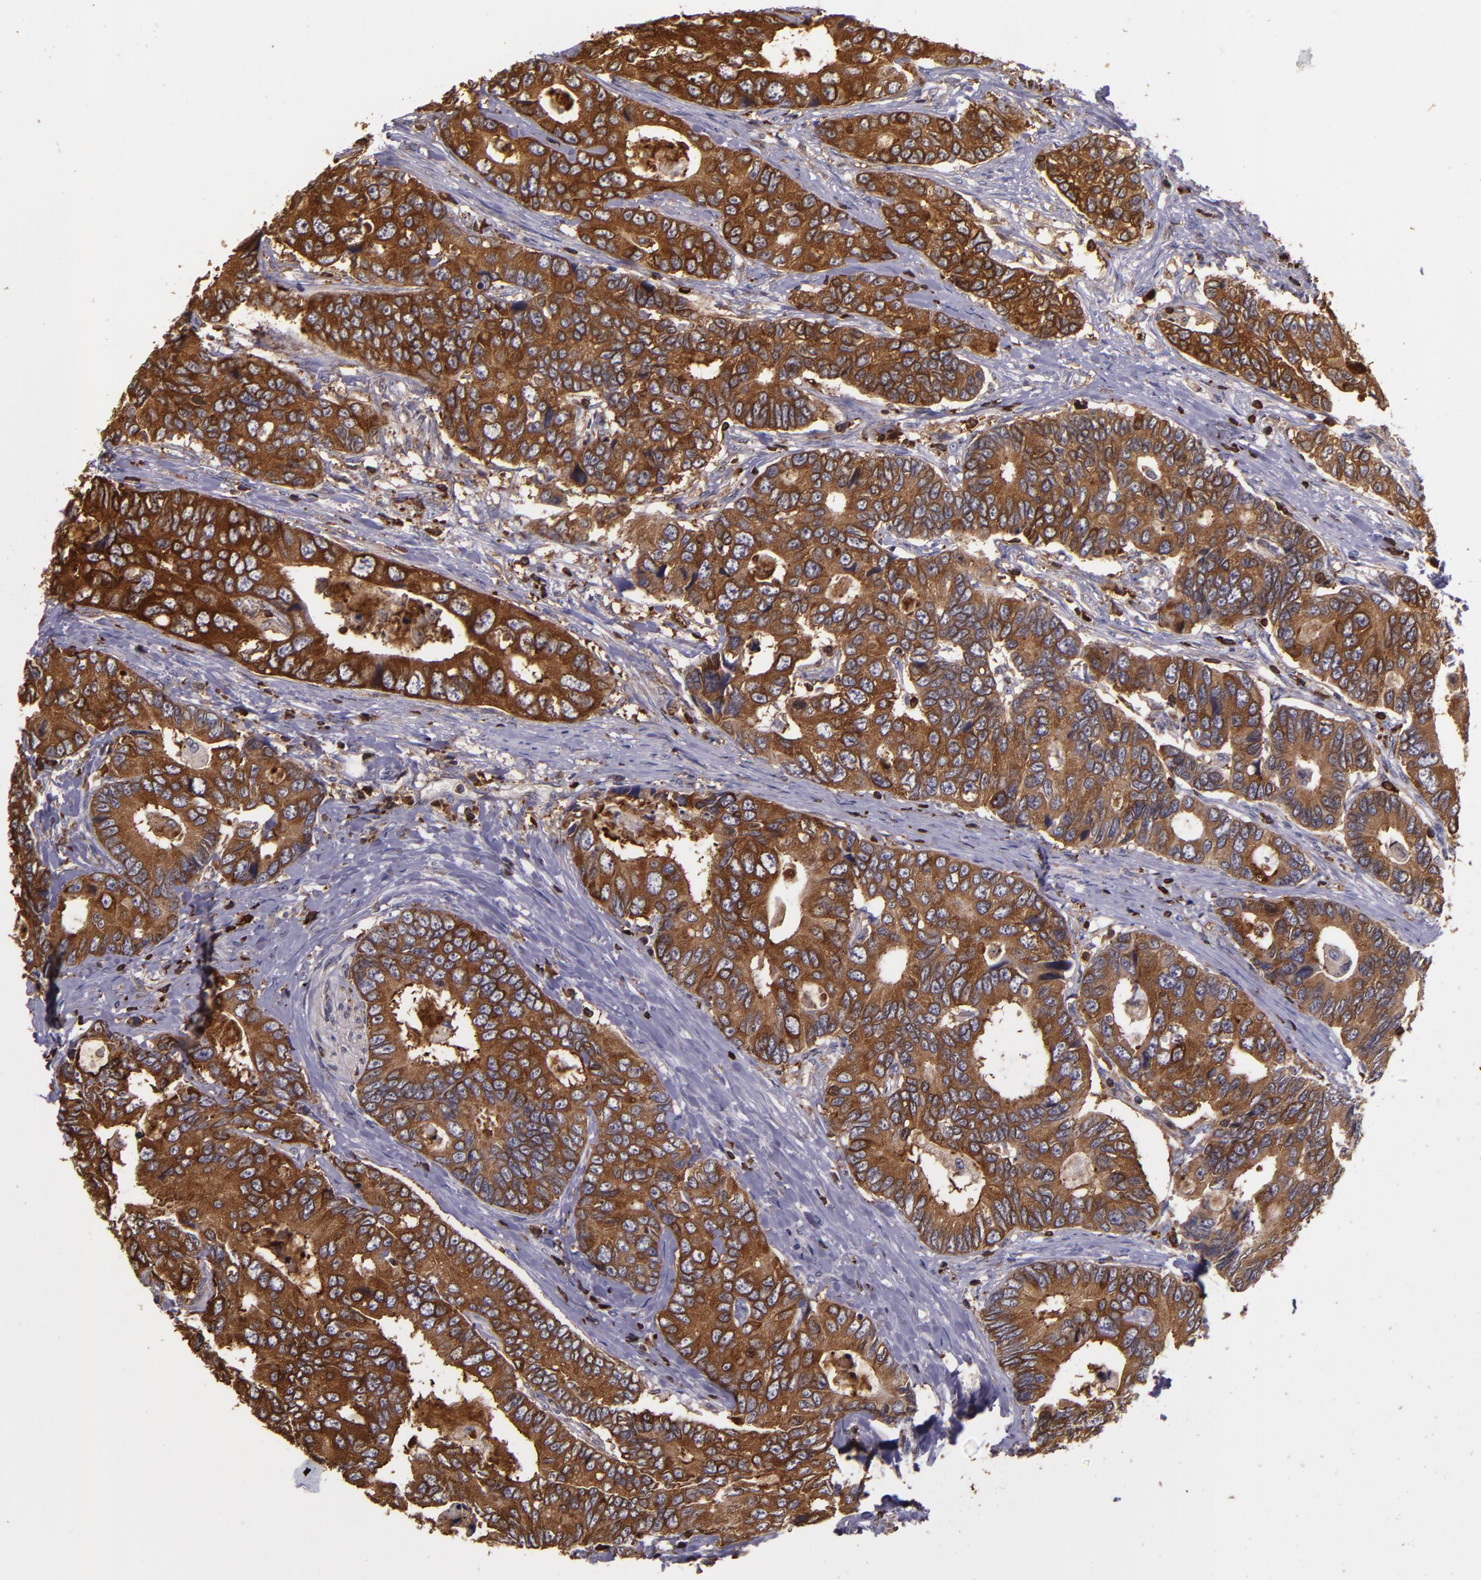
{"staining": {"intensity": "strong", "quantity": ">75%", "location": "cytoplasmic/membranous"}, "tissue": "colorectal cancer", "cell_type": "Tumor cells", "image_type": "cancer", "snomed": [{"axis": "morphology", "description": "Adenocarcinoma, NOS"}, {"axis": "topography", "description": "Rectum"}], "caption": "Immunohistochemistry (IHC) (DAB (3,3'-diaminobenzidine)) staining of human colorectal cancer demonstrates strong cytoplasmic/membranous protein positivity in approximately >75% of tumor cells.", "gene": "SLC9A3R1", "patient": {"sex": "female", "age": 67}}